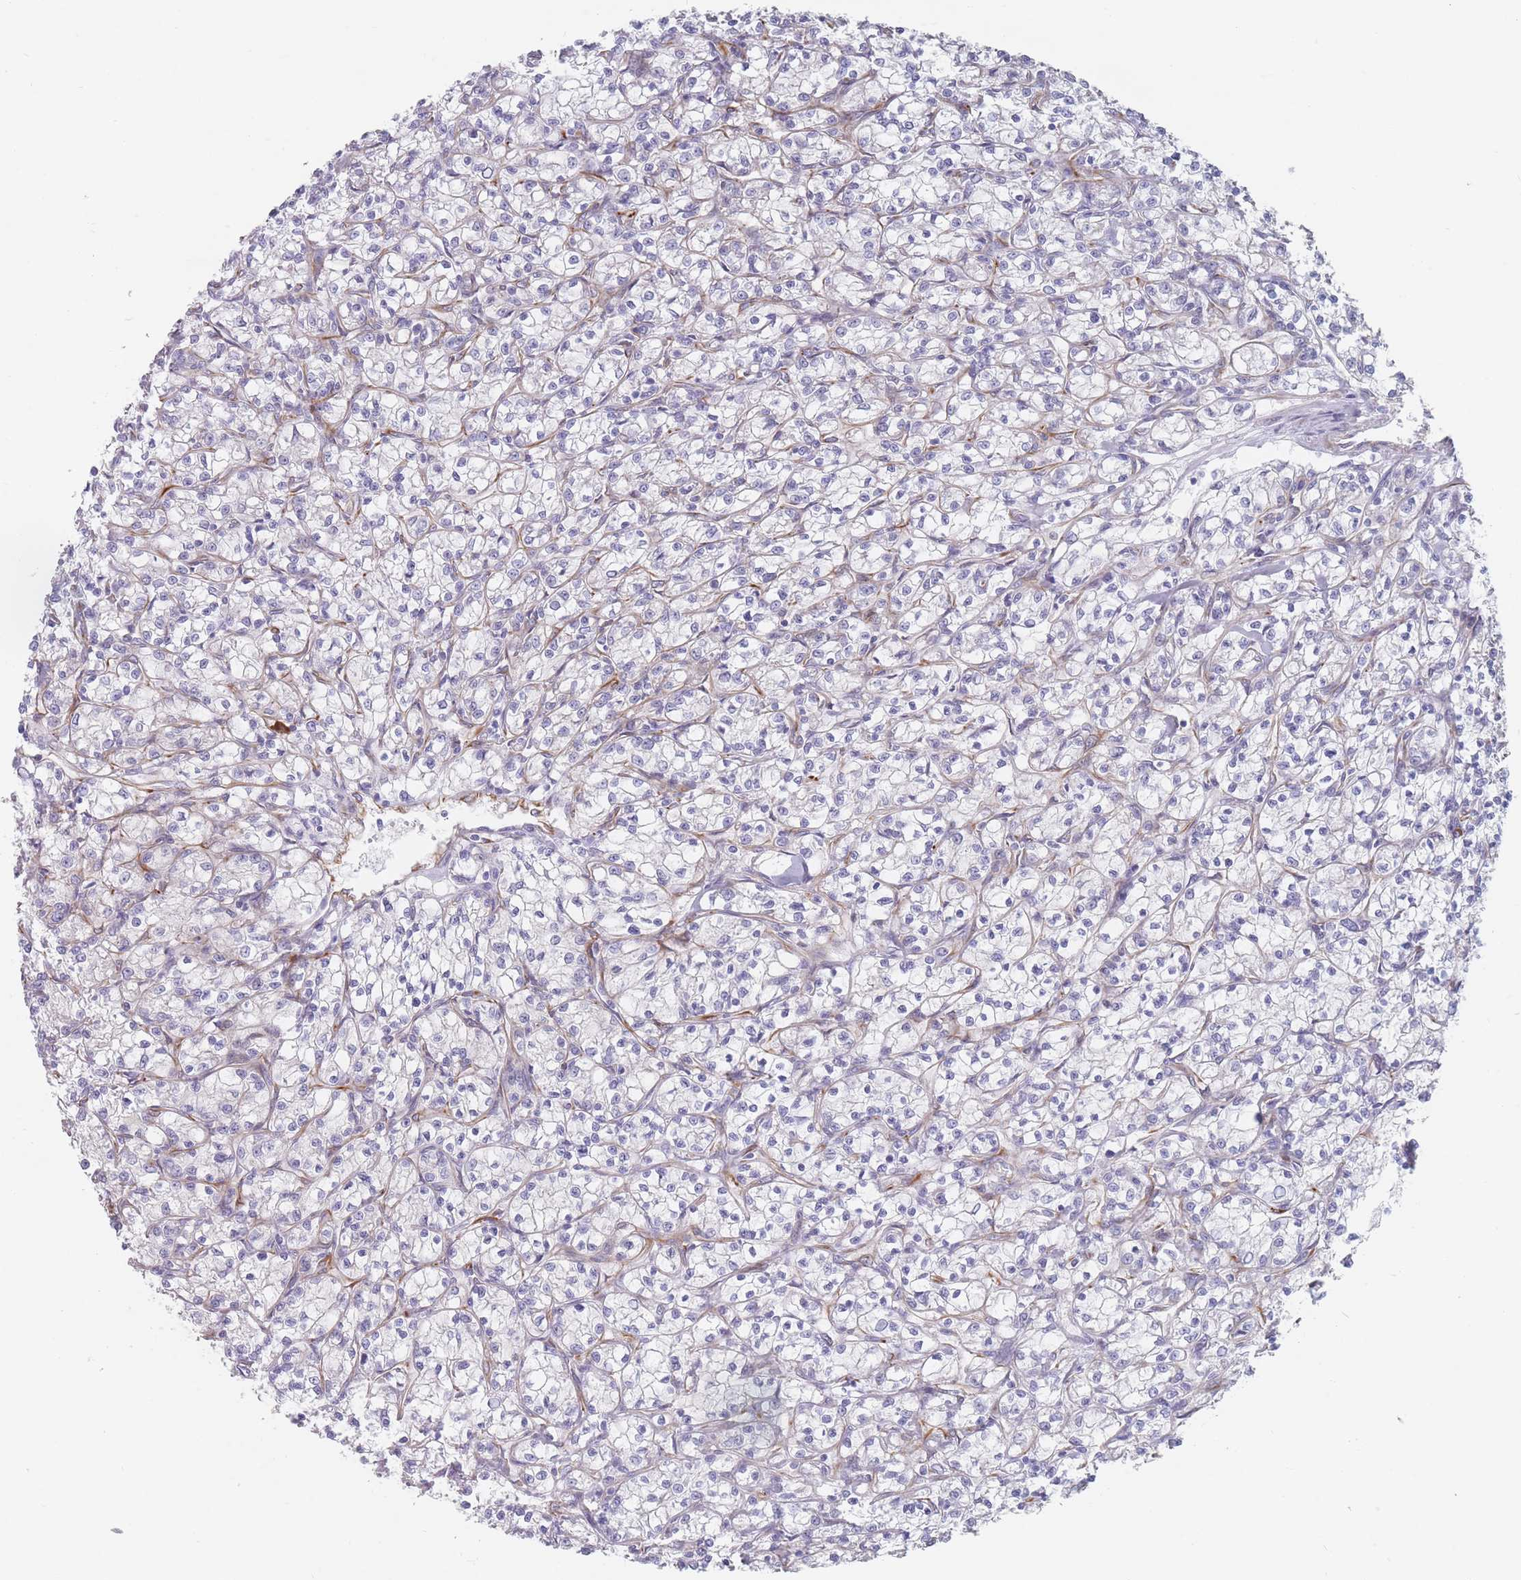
{"staining": {"intensity": "negative", "quantity": "none", "location": "none"}, "tissue": "renal cancer", "cell_type": "Tumor cells", "image_type": "cancer", "snomed": [{"axis": "morphology", "description": "Adenocarcinoma, NOS"}, {"axis": "topography", "description": "Kidney"}], "caption": "Immunohistochemistry (IHC) of adenocarcinoma (renal) reveals no expression in tumor cells.", "gene": "ERBIN", "patient": {"sex": "female", "age": 59}}